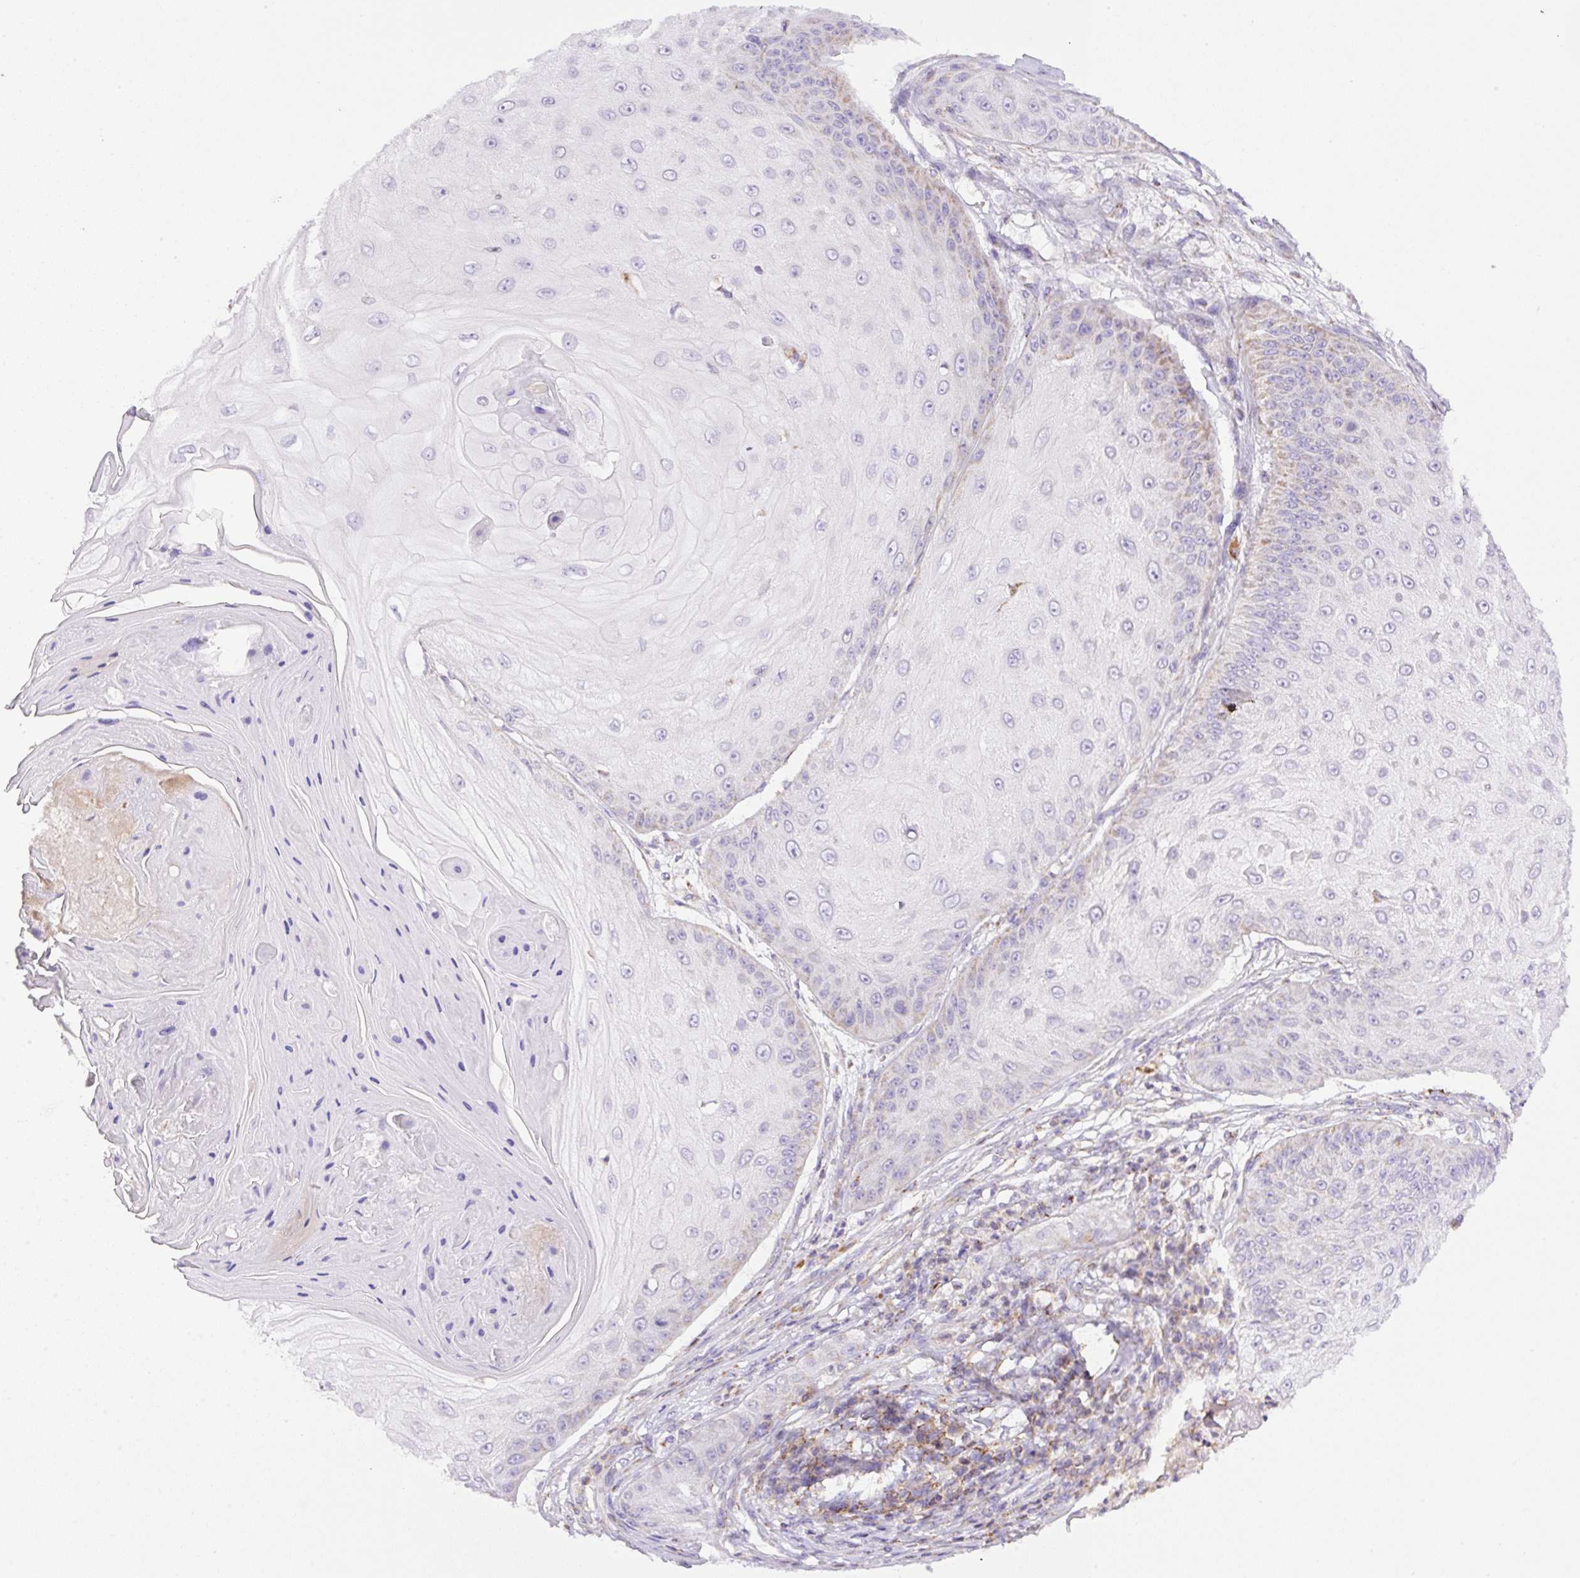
{"staining": {"intensity": "negative", "quantity": "none", "location": "none"}, "tissue": "skin cancer", "cell_type": "Tumor cells", "image_type": "cancer", "snomed": [{"axis": "morphology", "description": "Squamous cell carcinoma, NOS"}, {"axis": "topography", "description": "Skin"}], "caption": "This image is of skin squamous cell carcinoma stained with IHC to label a protein in brown with the nuclei are counter-stained blue. There is no positivity in tumor cells.", "gene": "NF1", "patient": {"sex": "male", "age": 70}}